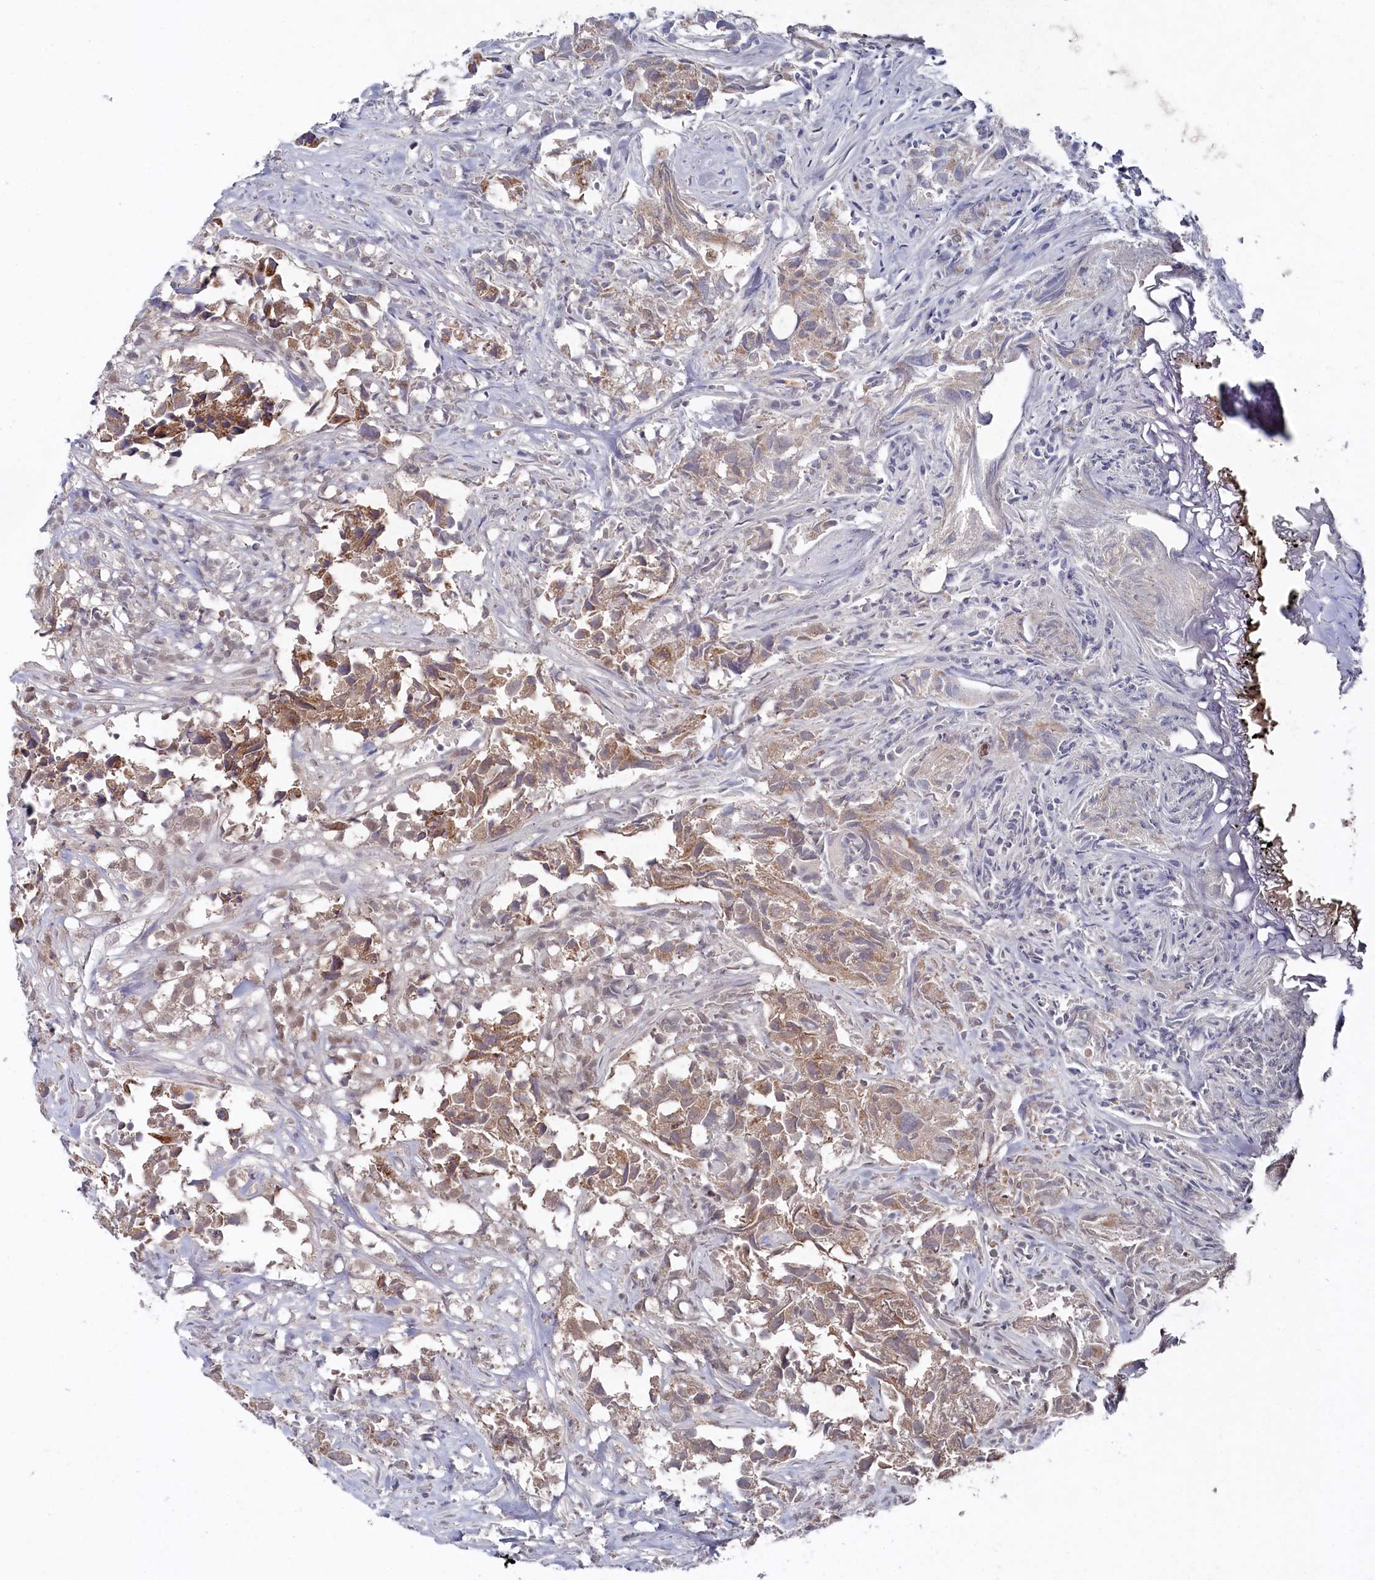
{"staining": {"intensity": "moderate", "quantity": ">75%", "location": "cytoplasmic/membranous"}, "tissue": "urothelial cancer", "cell_type": "Tumor cells", "image_type": "cancer", "snomed": [{"axis": "morphology", "description": "Urothelial carcinoma, High grade"}, {"axis": "topography", "description": "Urinary bladder"}], "caption": "Protein staining of urothelial cancer tissue reveals moderate cytoplasmic/membranous expression in approximately >75% of tumor cells.", "gene": "GLS2", "patient": {"sex": "female", "age": 75}}